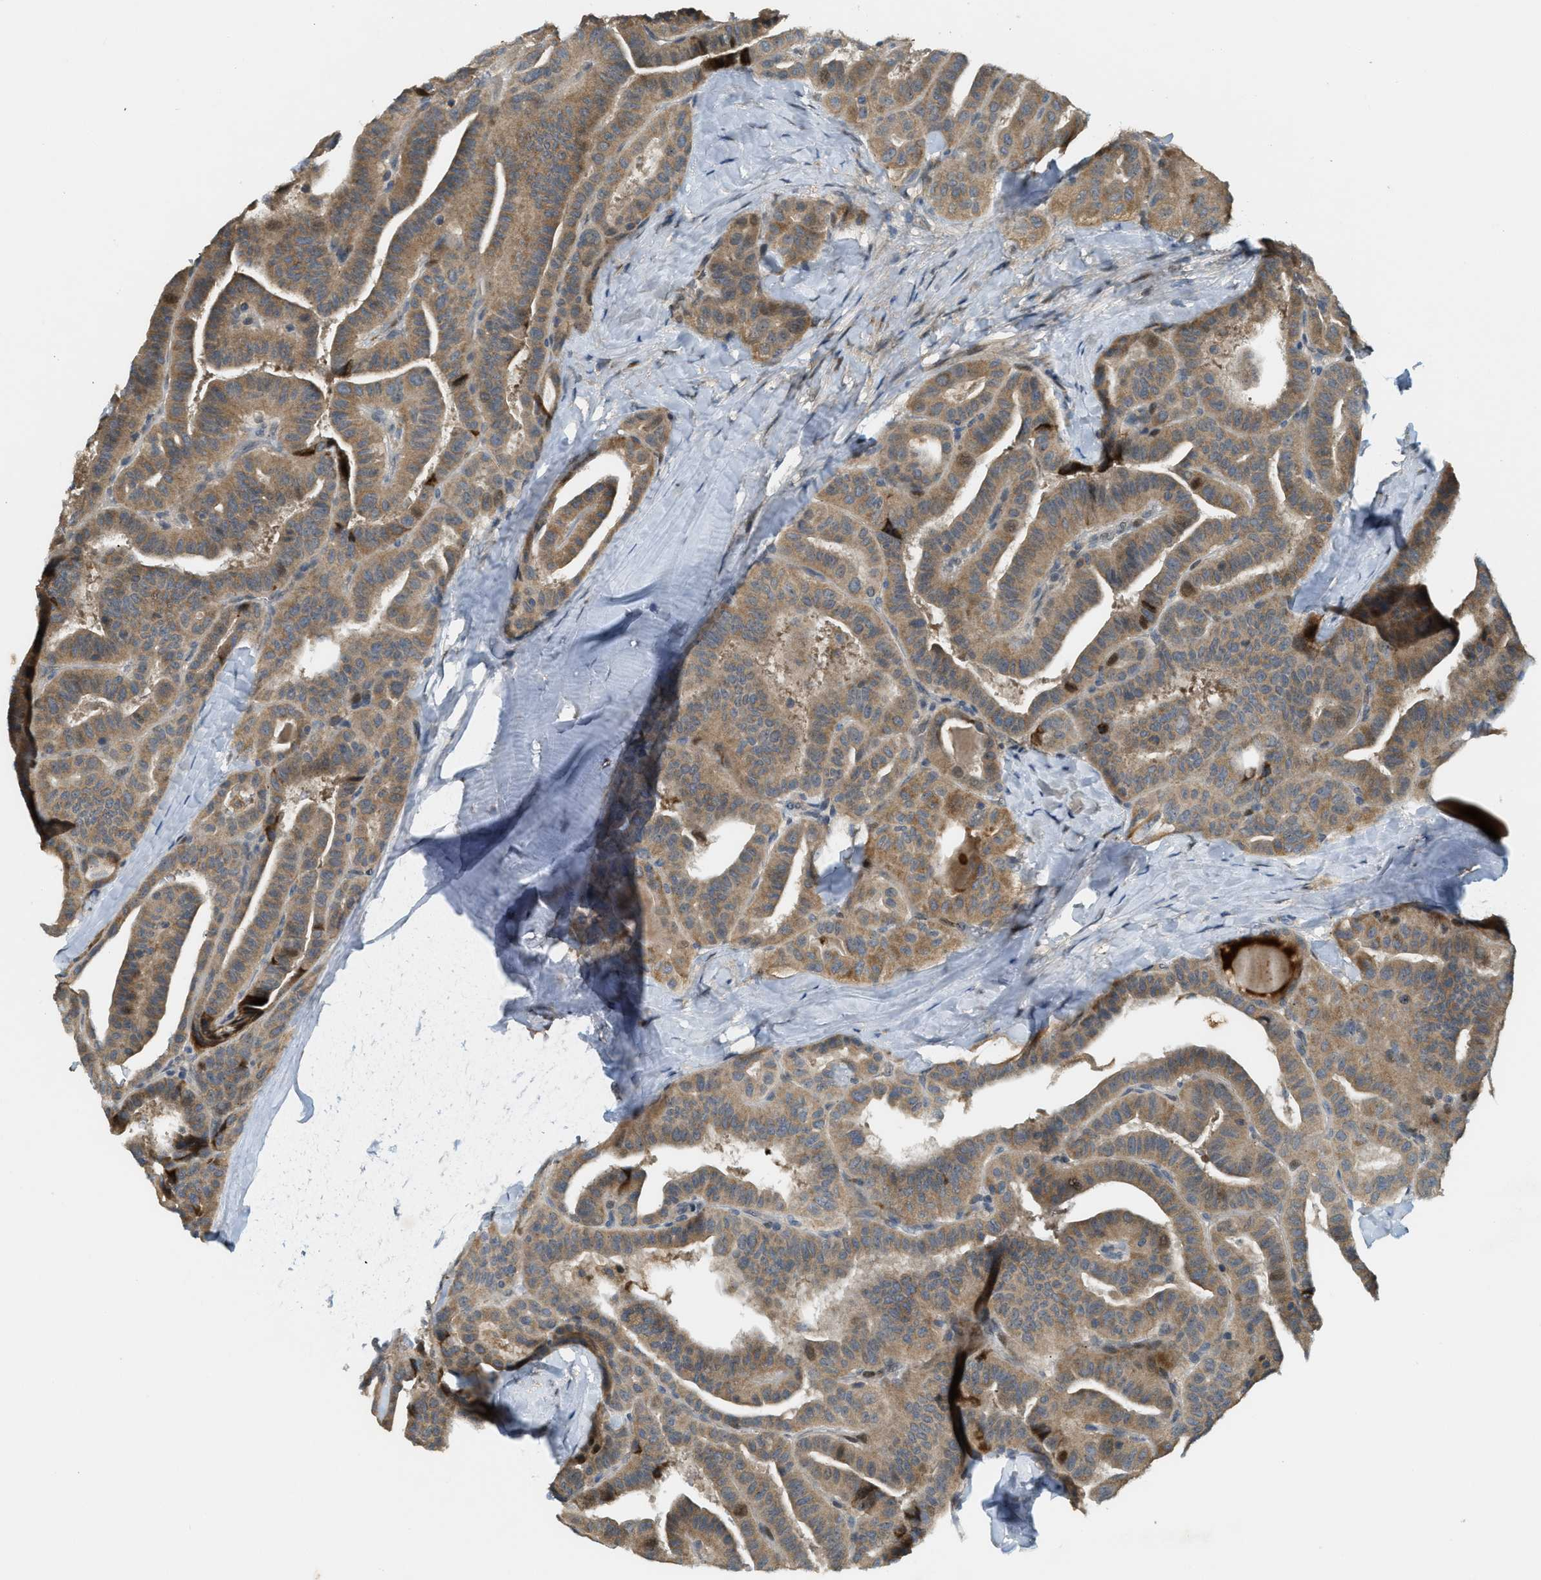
{"staining": {"intensity": "moderate", "quantity": ">75%", "location": "cytoplasmic/membranous"}, "tissue": "thyroid cancer", "cell_type": "Tumor cells", "image_type": "cancer", "snomed": [{"axis": "morphology", "description": "Papillary adenocarcinoma, NOS"}, {"axis": "topography", "description": "Thyroid gland"}], "caption": "Moderate cytoplasmic/membranous protein expression is present in about >75% of tumor cells in thyroid cancer (papillary adenocarcinoma).", "gene": "TRAPPC14", "patient": {"sex": "male", "age": 77}}